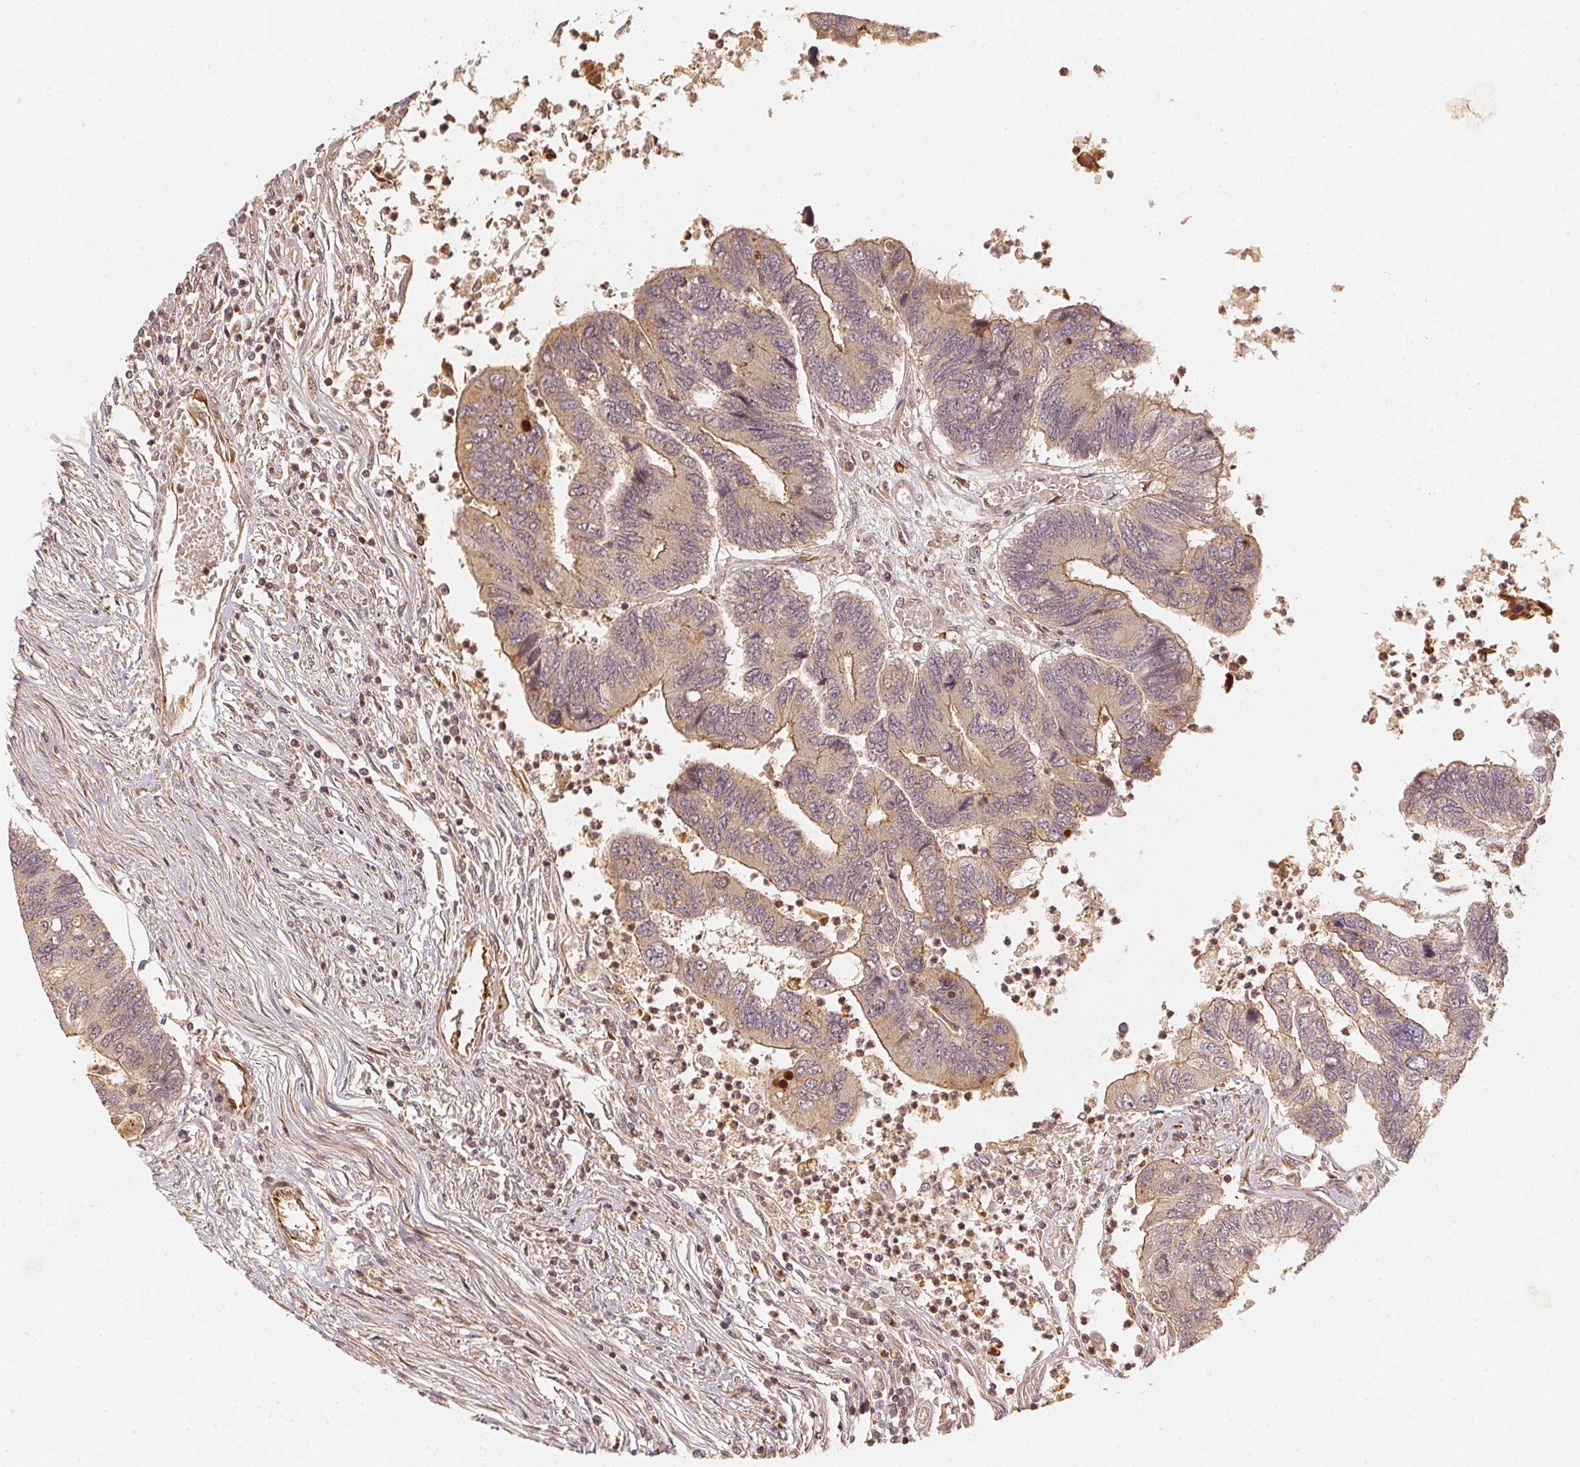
{"staining": {"intensity": "negative", "quantity": "none", "location": "none"}, "tissue": "colorectal cancer", "cell_type": "Tumor cells", "image_type": "cancer", "snomed": [{"axis": "morphology", "description": "Adenocarcinoma, NOS"}, {"axis": "topography", "description": "Colon"}], "caption": "Immunohistochemistry (IHC) photomicrograph of colorectal cancer (adenocarcinoma) stained for a protein (brown), which displays no staining in tumor cells. (DAB immunohistochemistry, high magnification).", "gene": "SERPINE1", "patient": {"sex": "female", "age": 67}}